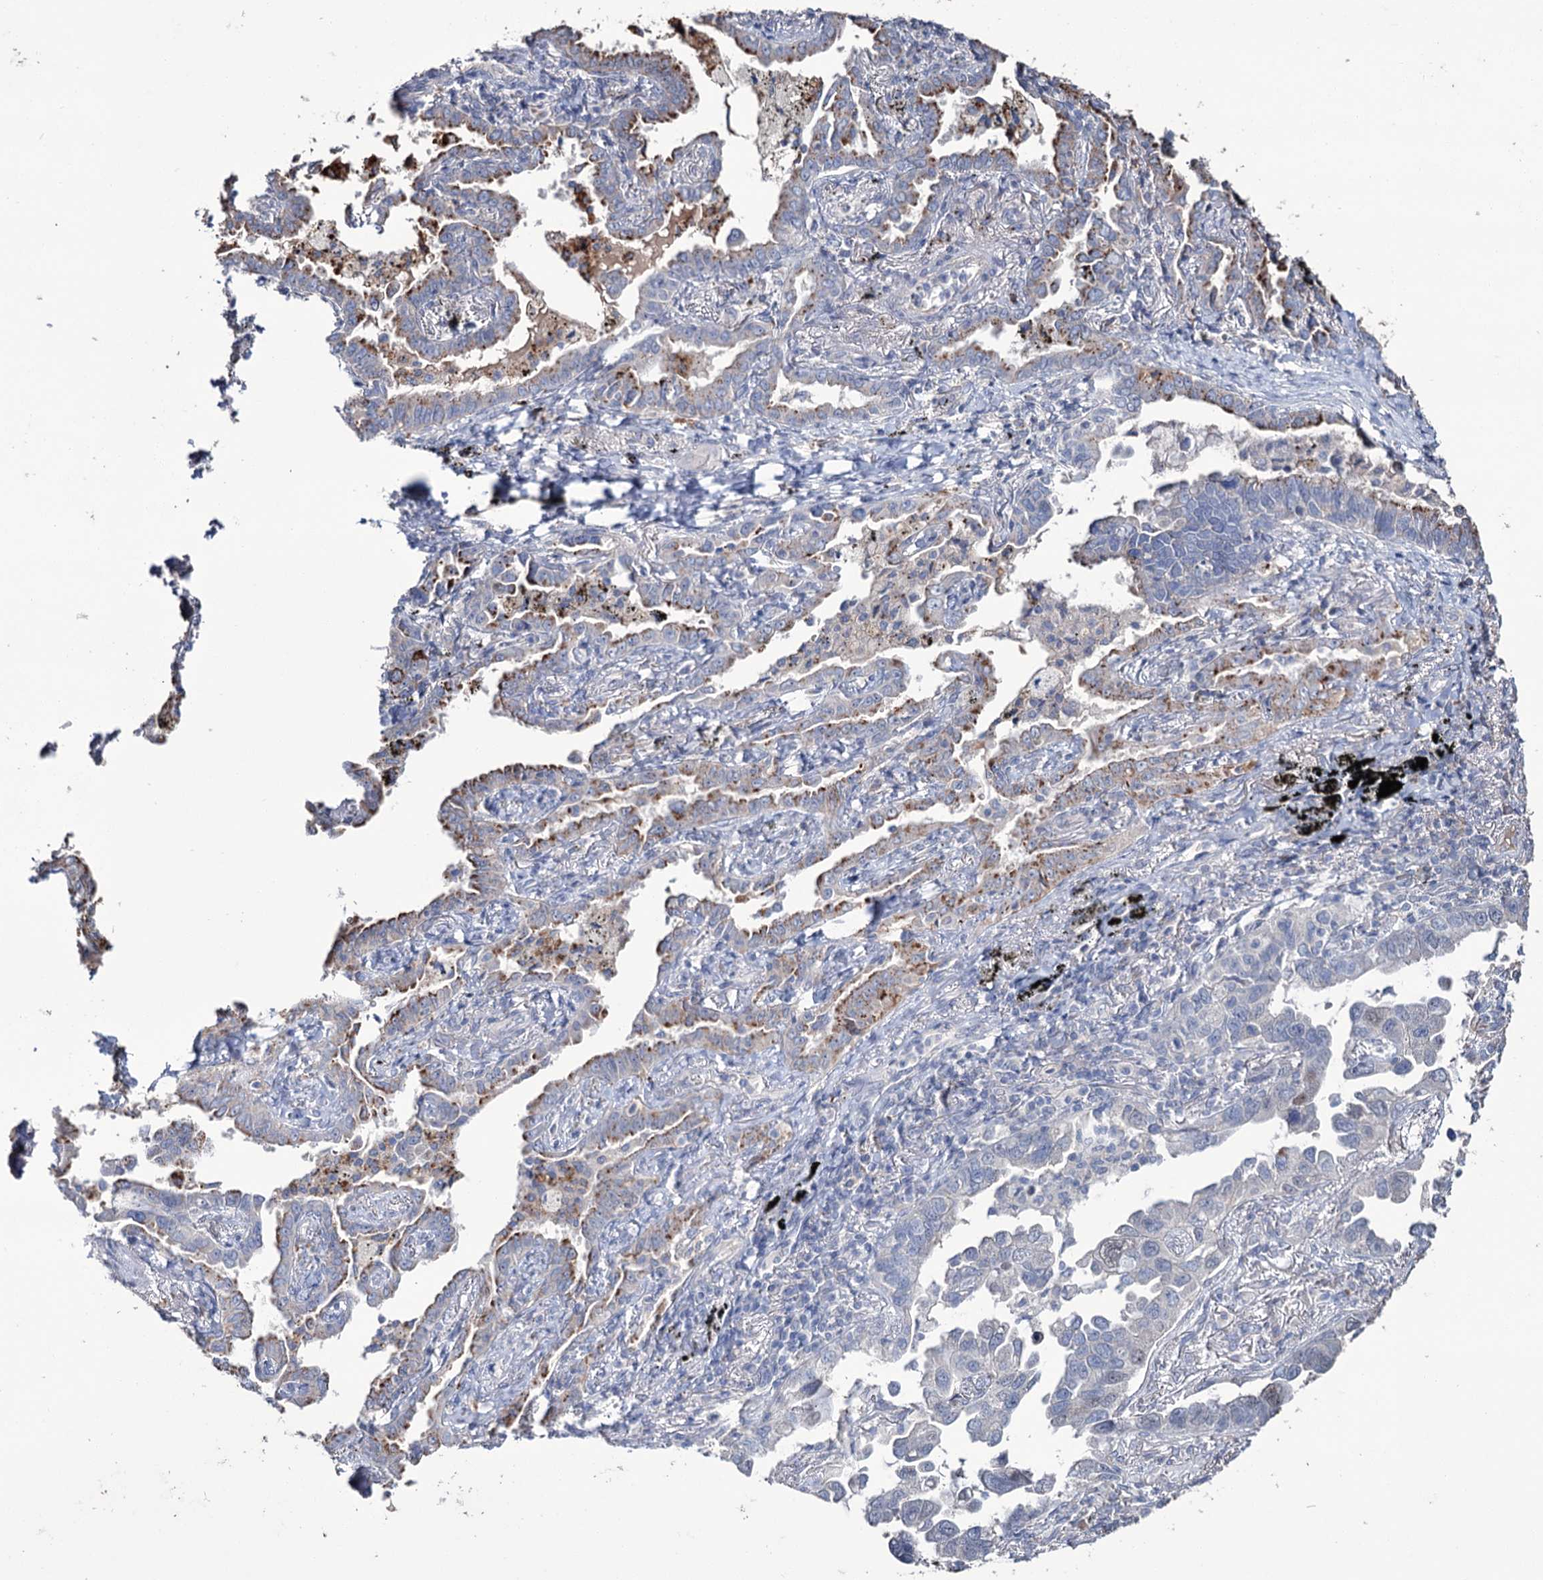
{"staining": {"intensity": "moderate", "quantity": "25%-75%", "location": "cytoplasmic/membranous"}, "tissue": "lung cancer", "cell_type": "Tumor cells", "image_type": "cancer", "snomed": [{"axis": "morphology", "description": "Adenocarcinoma, NOS"}, {"axis": "topography", "description": "Lung"}], "caption": "Protein staining by immunohistochemistry (IHC) reveals moderate cytoplasmic/membranous expression in approximately 25%-75% of tumor cells in lung adenocarcinoma.", "gene": "EPB41L5", "patient": {"sex": "male", "age": 67}}